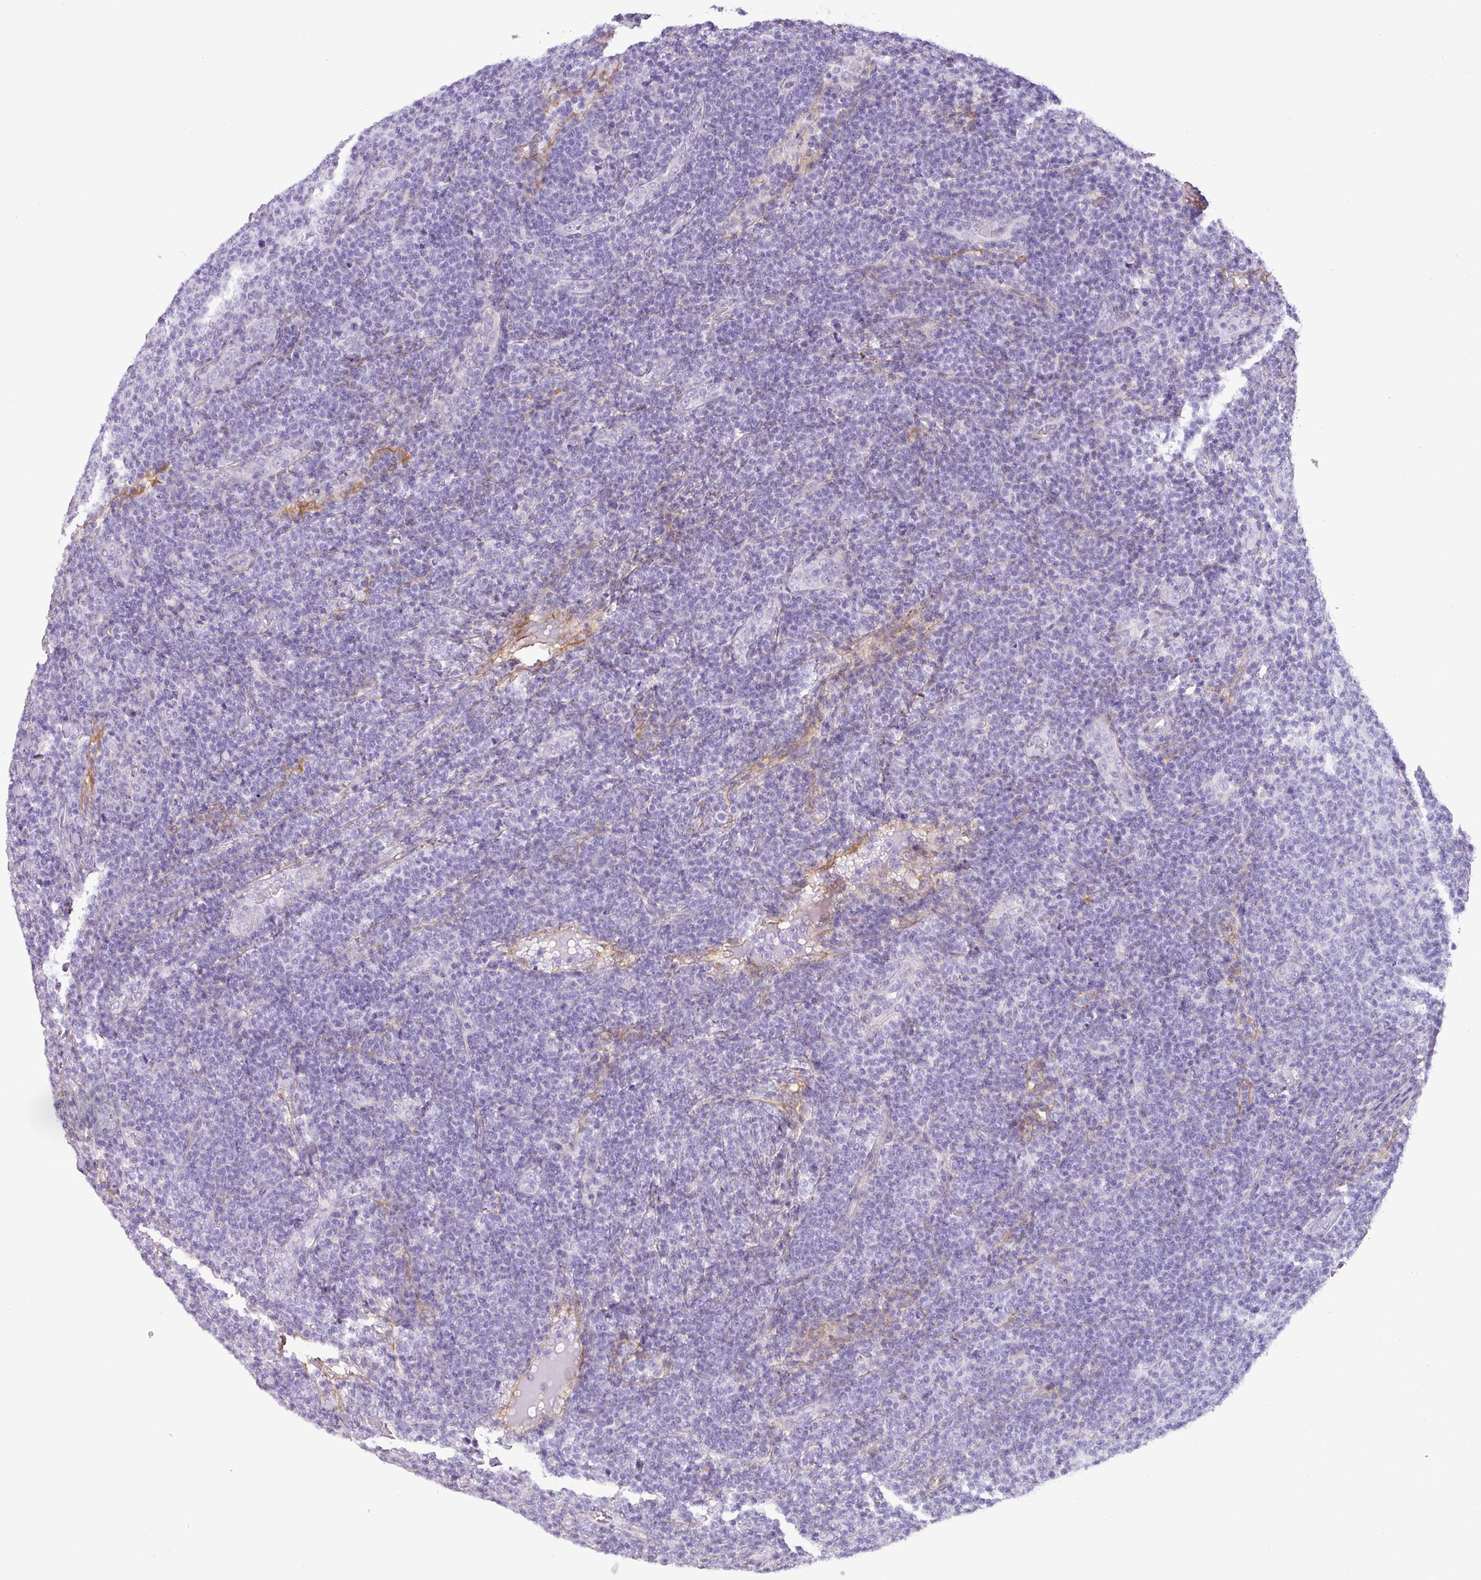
{"staining": {"intensity": "negative", "quantity": "none", "location": "none"}, "tissue": "lymphoma", "cell_type": "Tumor cells", "image_type": "cancer", "snomed": [{"axis": "morphology", "description": "Malignant lymphoma, non-Hodgkin's type, Low grade"}, {"axis": "topography", "description": "Lymph node"}], "caption": "Tumor cells are negative for brown protein staining in malignant lymphoma, non-Hodgkin's type (low-grade).", "gene": "PARD6G", "patient": {"sex": "male", "age": 66}}